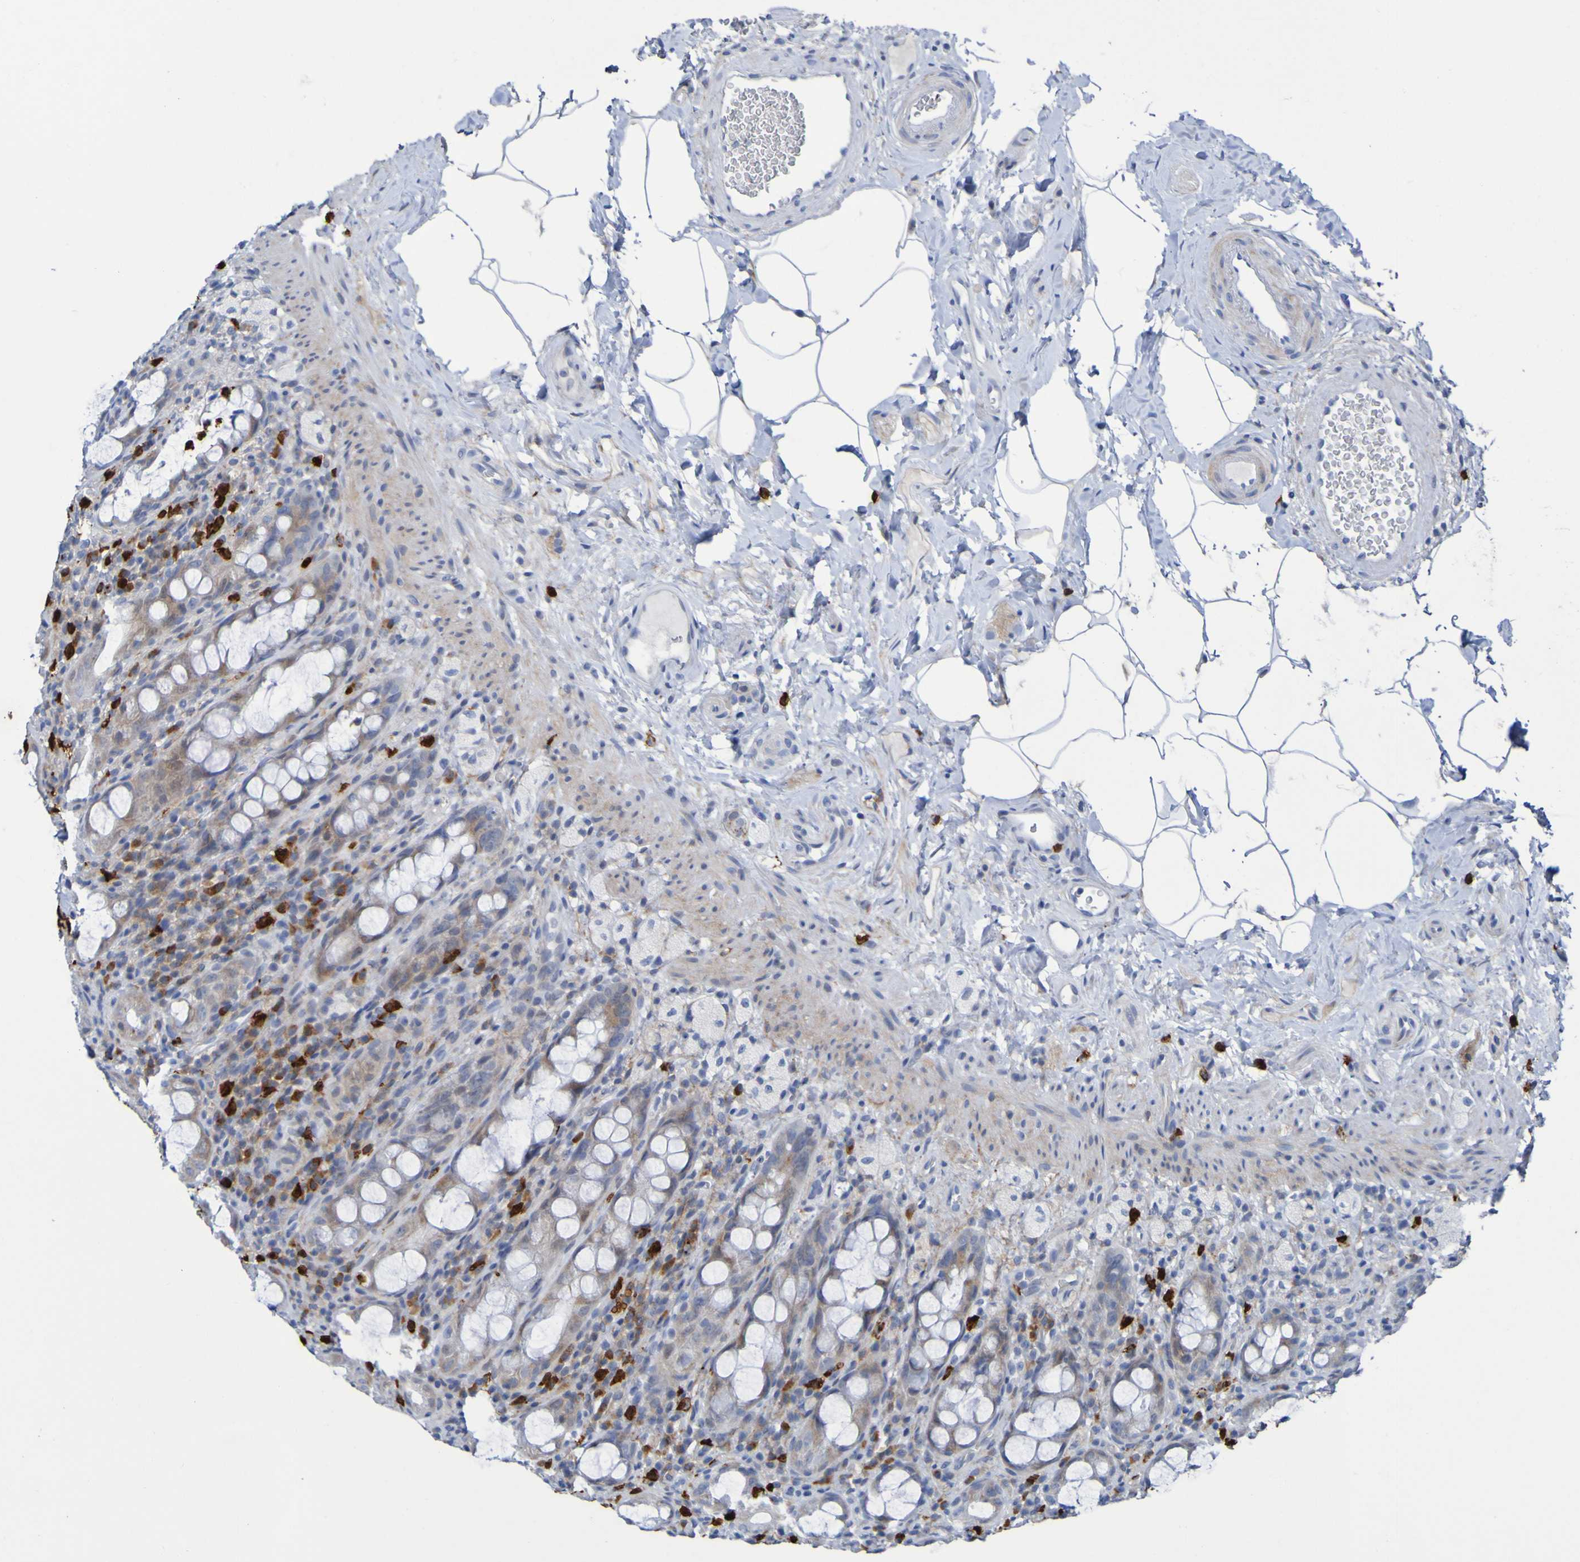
{"staining": {"intensity": "moderate", "quantity": "25%-75%", "location": "cytoplasmic/membranous"}, "tissue": "rectum", "cell_type": "Glandular cells", "image_type": "normal", "snomed": [{"axis": "morphology", "description": "Normal tissue, NOS"}, {"axis": "topography", "description": "Rectum"}], "caption": "Immunohistochemical staining of unremarkable human rectum demonstrates medium levels of moderate cytoplasmic/membranous expression in approximately 25%-75% of glandular cells. (Brightfield microscopy of DAB IHC at high magnification).", "gene": "C11orf24", "patient": {"sex": "male", "age": 44}}